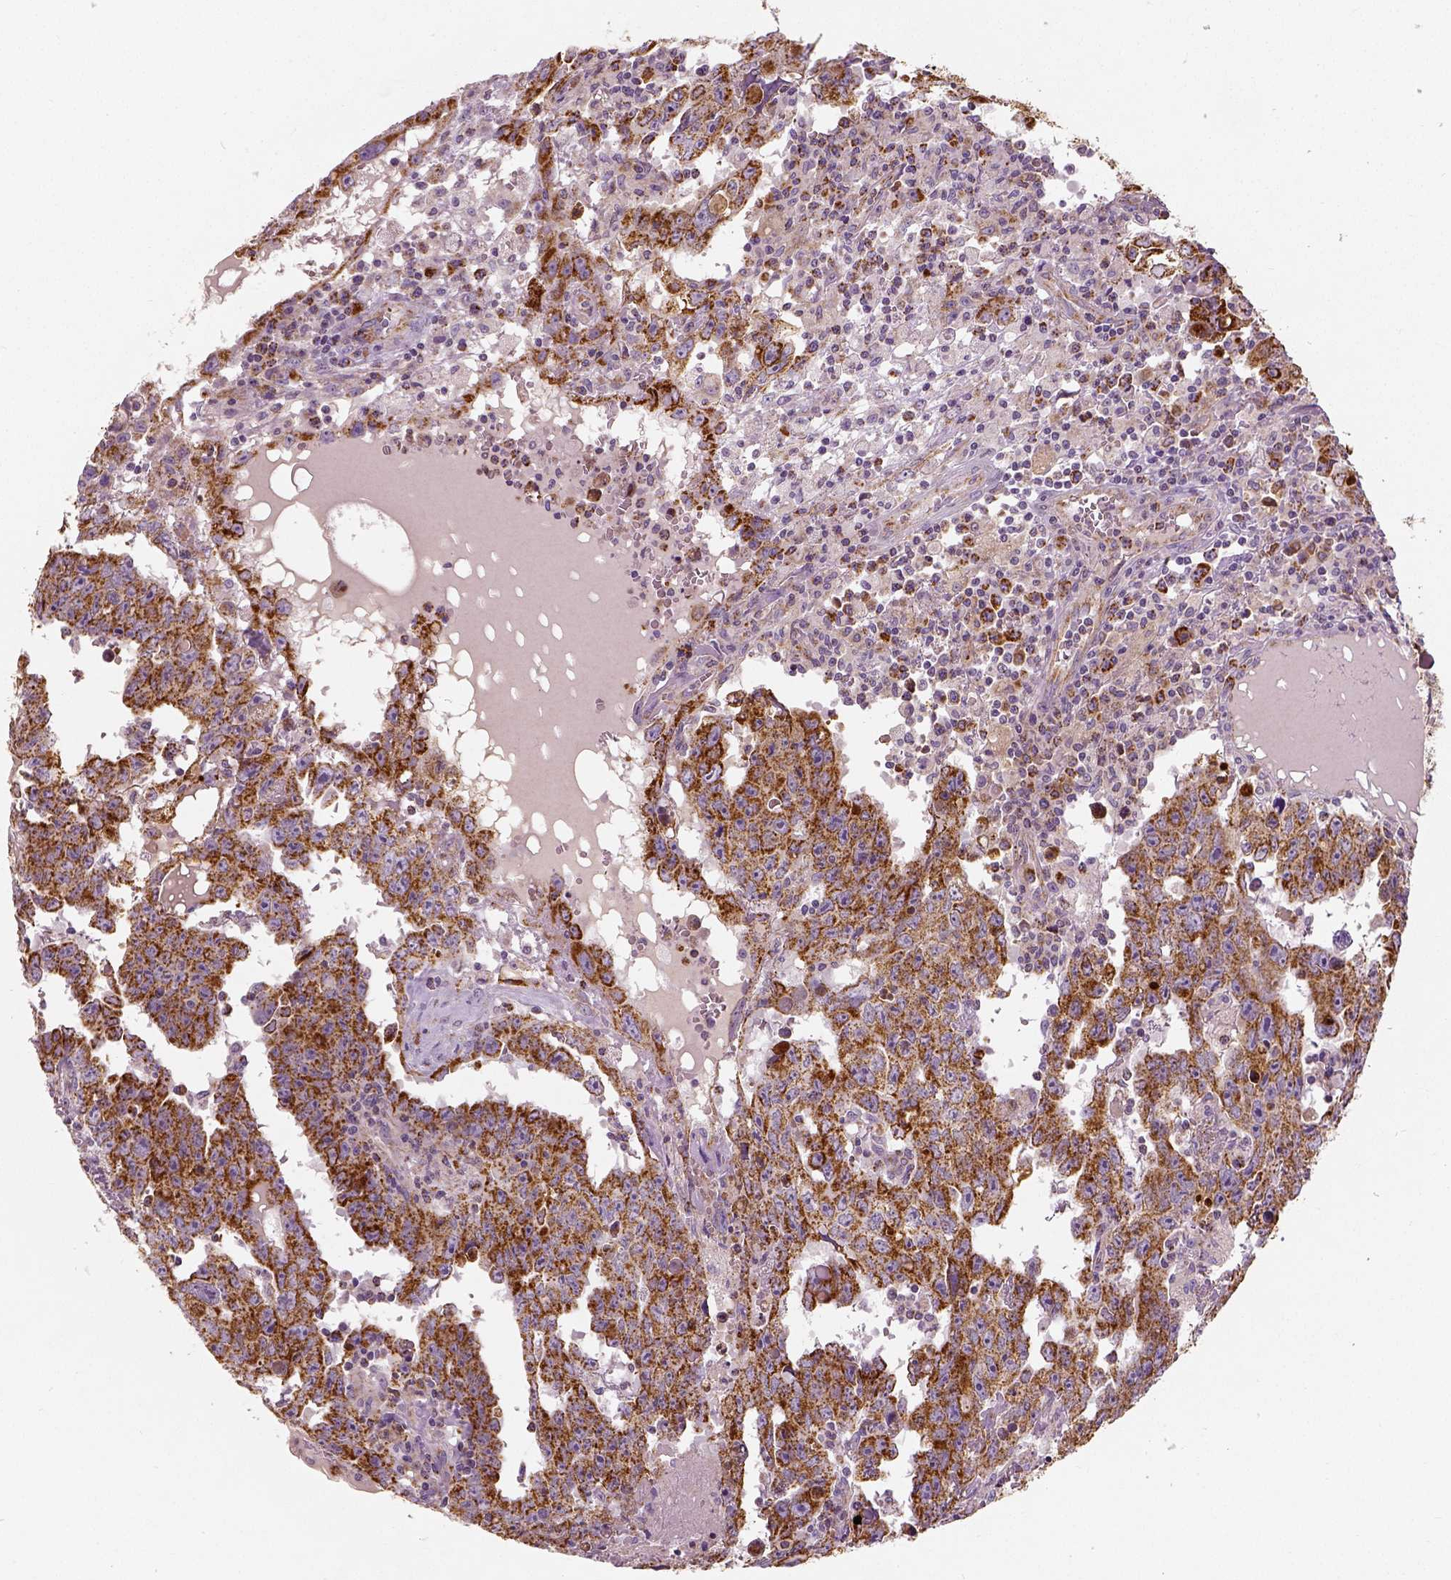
{"staining": {"intensity": "moderate", "quantity": ">75%", "location": "cytoplasmic/membranous"}, "tissue": "testis cancer", "cell_type": "Tumor cells", "image_type": "cancer", "snomed": [{"axis": "morphology", "description": "Carcinoma, Embryonal, NOS"}, {"axis": "topography", "description": "Testis"}], "caption": "IHC (DAB (3,3'-diaminobenzidine)) staining of testis cancer displays moderate cytoplasmic/membranous protein expression in about >75% of tumor cells. Nuclei are stained in blue.", "gene": "PGAM5", "patient": {"sex": "male", "age": 22}}